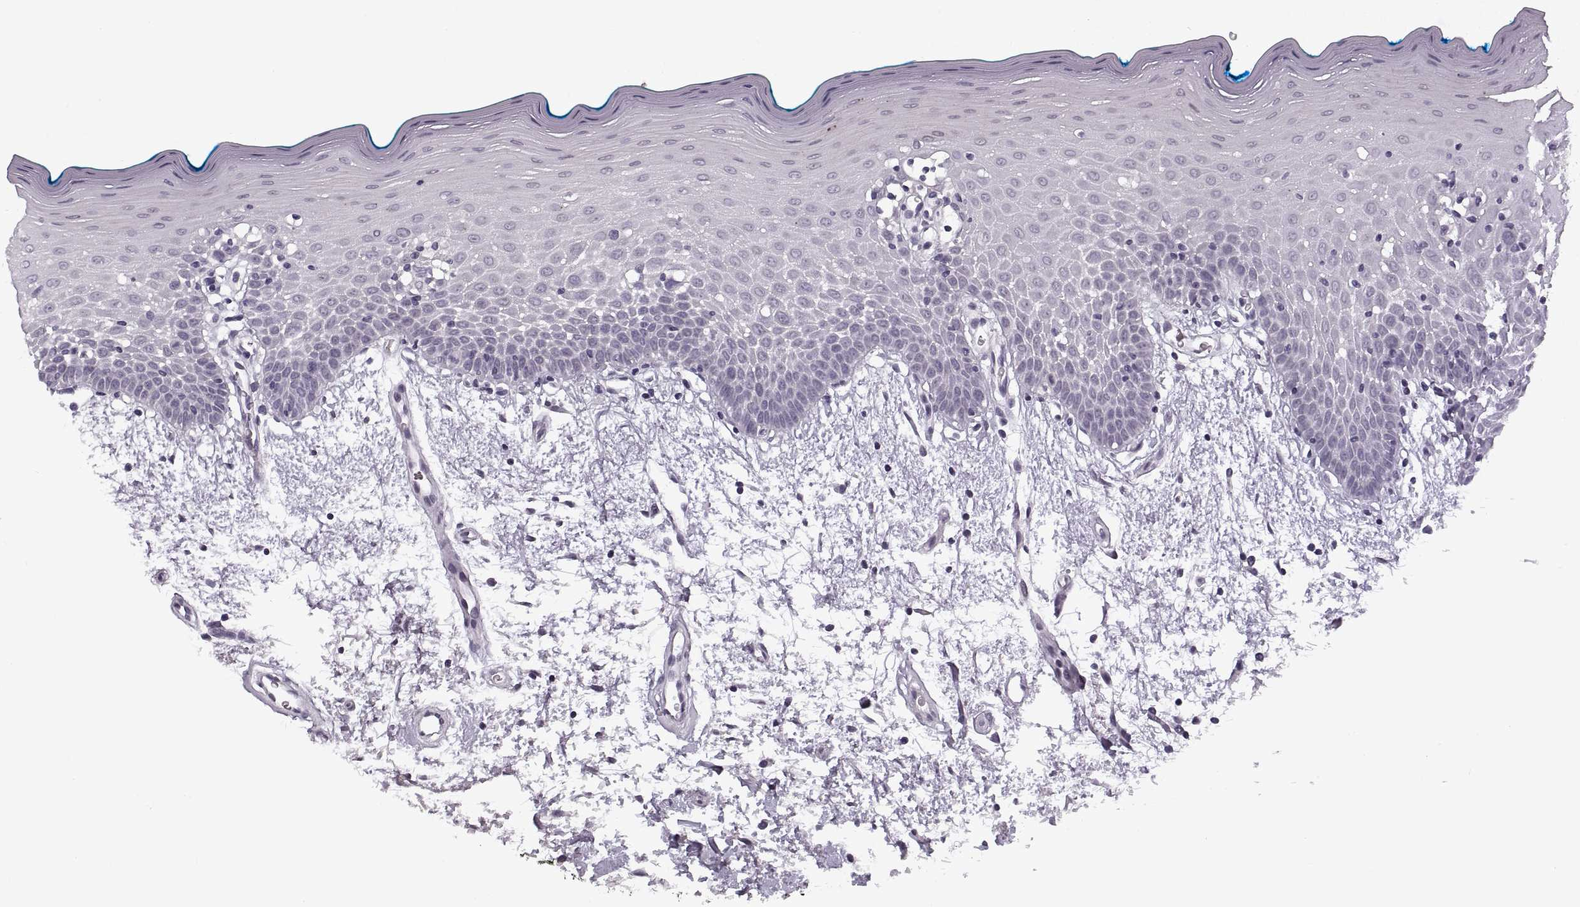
{"staining": {"intensity": "negative", "quantity": "none", "location": "none"}, "tissue": "oral mucosa", "cell_type": "Squamous epithelial cells", "image_type": "normal", "snomed": [{"axis": "morphology", "description": "Normal tissue, NOS"}, {"axis": "morphology", "description": "Squamous cell carcinoma, NOS"}, {"axis": "topography", "description": "Oral tissue"}, {"axis": "topography", "description": "Head-Neck"}], "caption": "Immunohistochemistry image of normal oral mucosa: oral mucosa stained with DAB (3,3'-diaminobenzidine) exhibits no significant protein staining in squamous epithelial cells. The staining was performed using DAB (3,3'-diaminobenzidine) to visualize the protein expression in brown, while the nuclei were stained in blue with hematoxylin (Magnification: 20x).", "gene": "PAGE2B", "patient": {"sex": "female", "age": 75}}